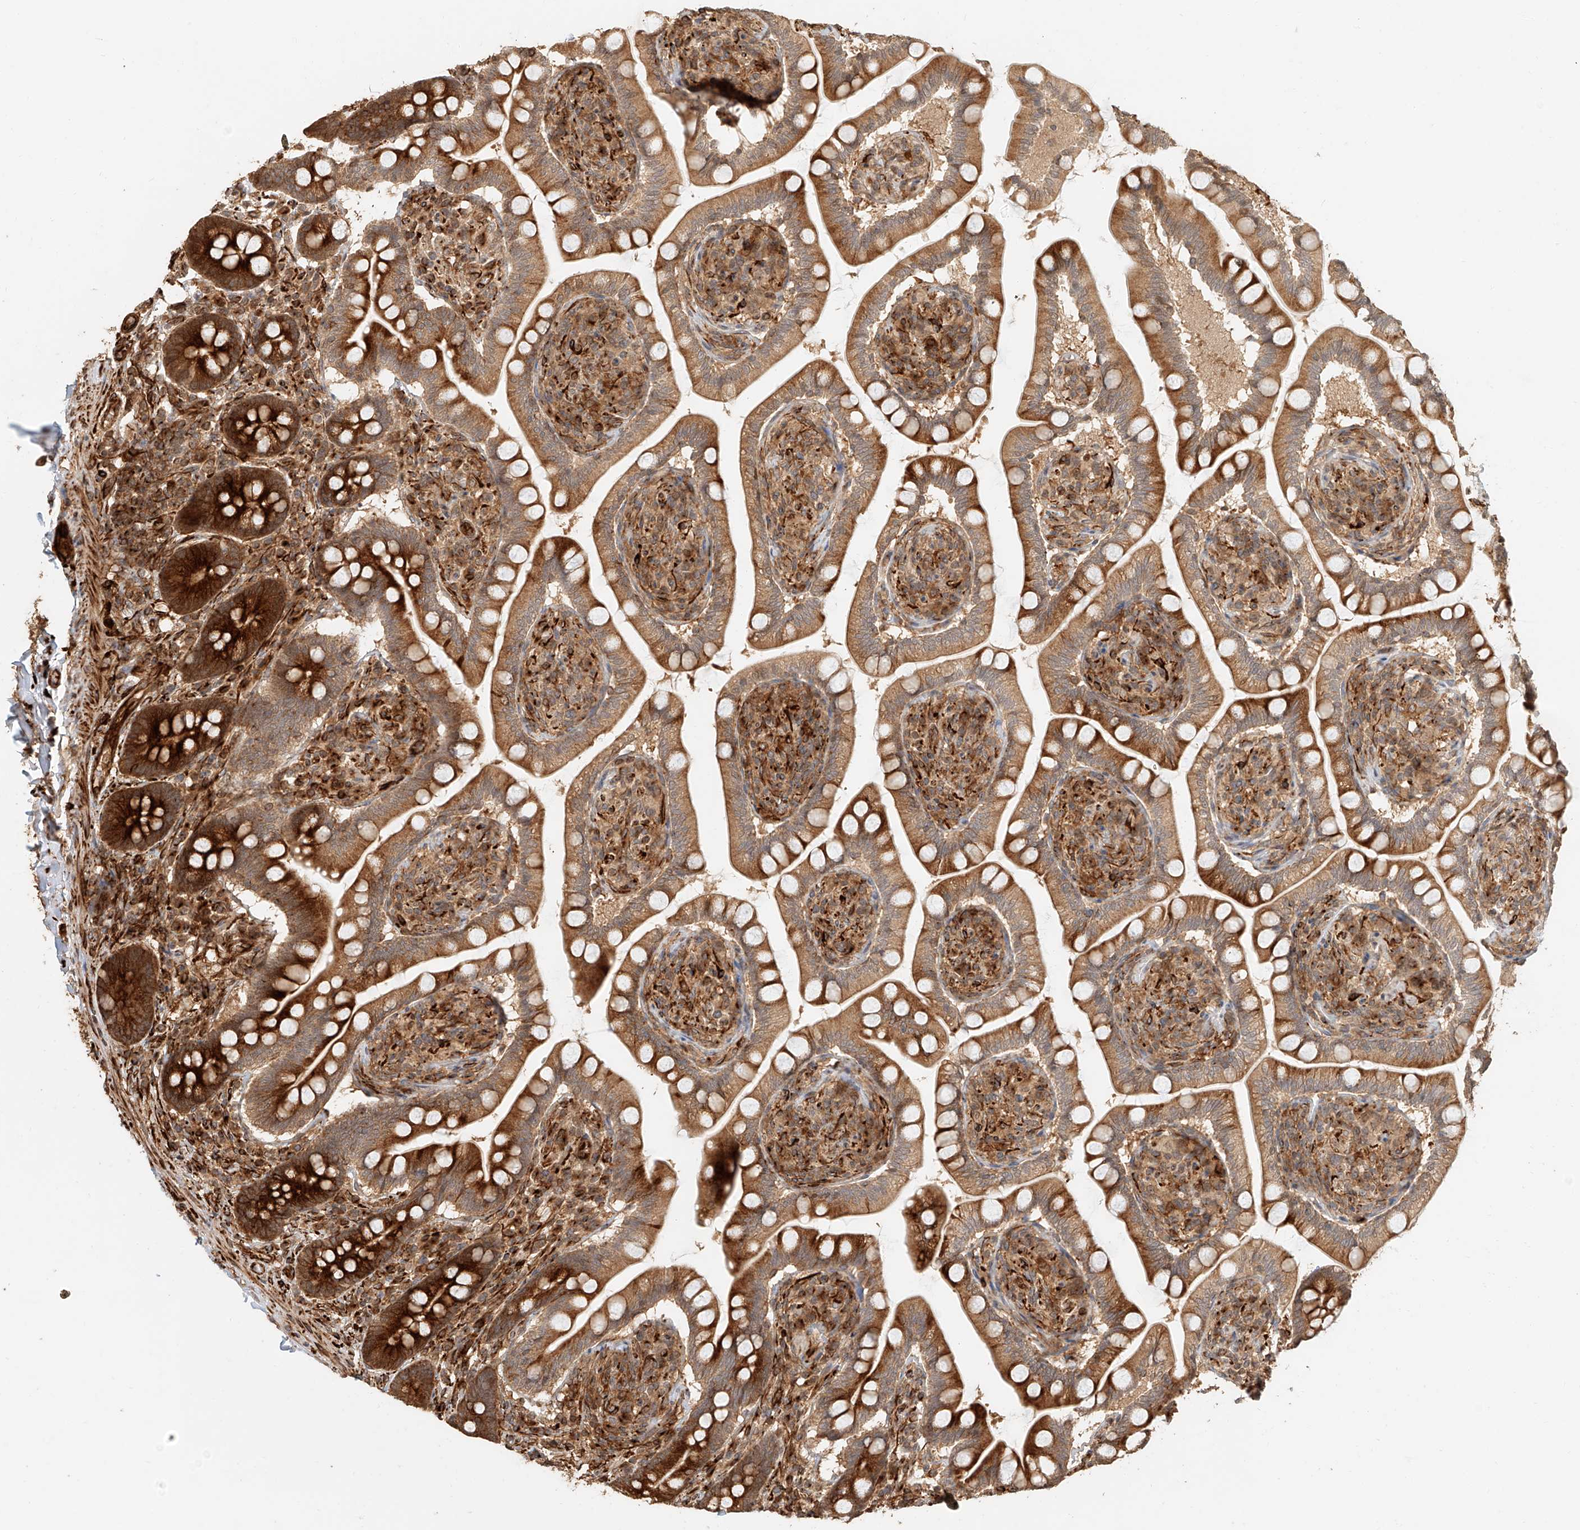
{"staining": {"intensity": "strong", "quantity": ">75%", "location": "cytoplasmic/membranous"}, "tissue": "small intestine", "cell_type": "Glandular cells", "image_type": "normal", "snomed": [{"axis": "morphology", "description": "Normal tissue, NOS"}, {"axis": "topography", "description": "Small intestine"}], "caption": "Immunohistochemistry (IHC) staining of unremarkable small intestine, which reveals high levels of strong cytoplasmic/membranous expression in about >75% of glandular cells indicating strong cytoplasmic/membranous protein positivity. The staining was performed using DAB (3,3'-diaminobenzidine) (brown) for protein detection and nuclei were counterstained in hematoxylin (blue).", "gene": "NAP1L1", "patient": {"sex": "female", "age": 64}}